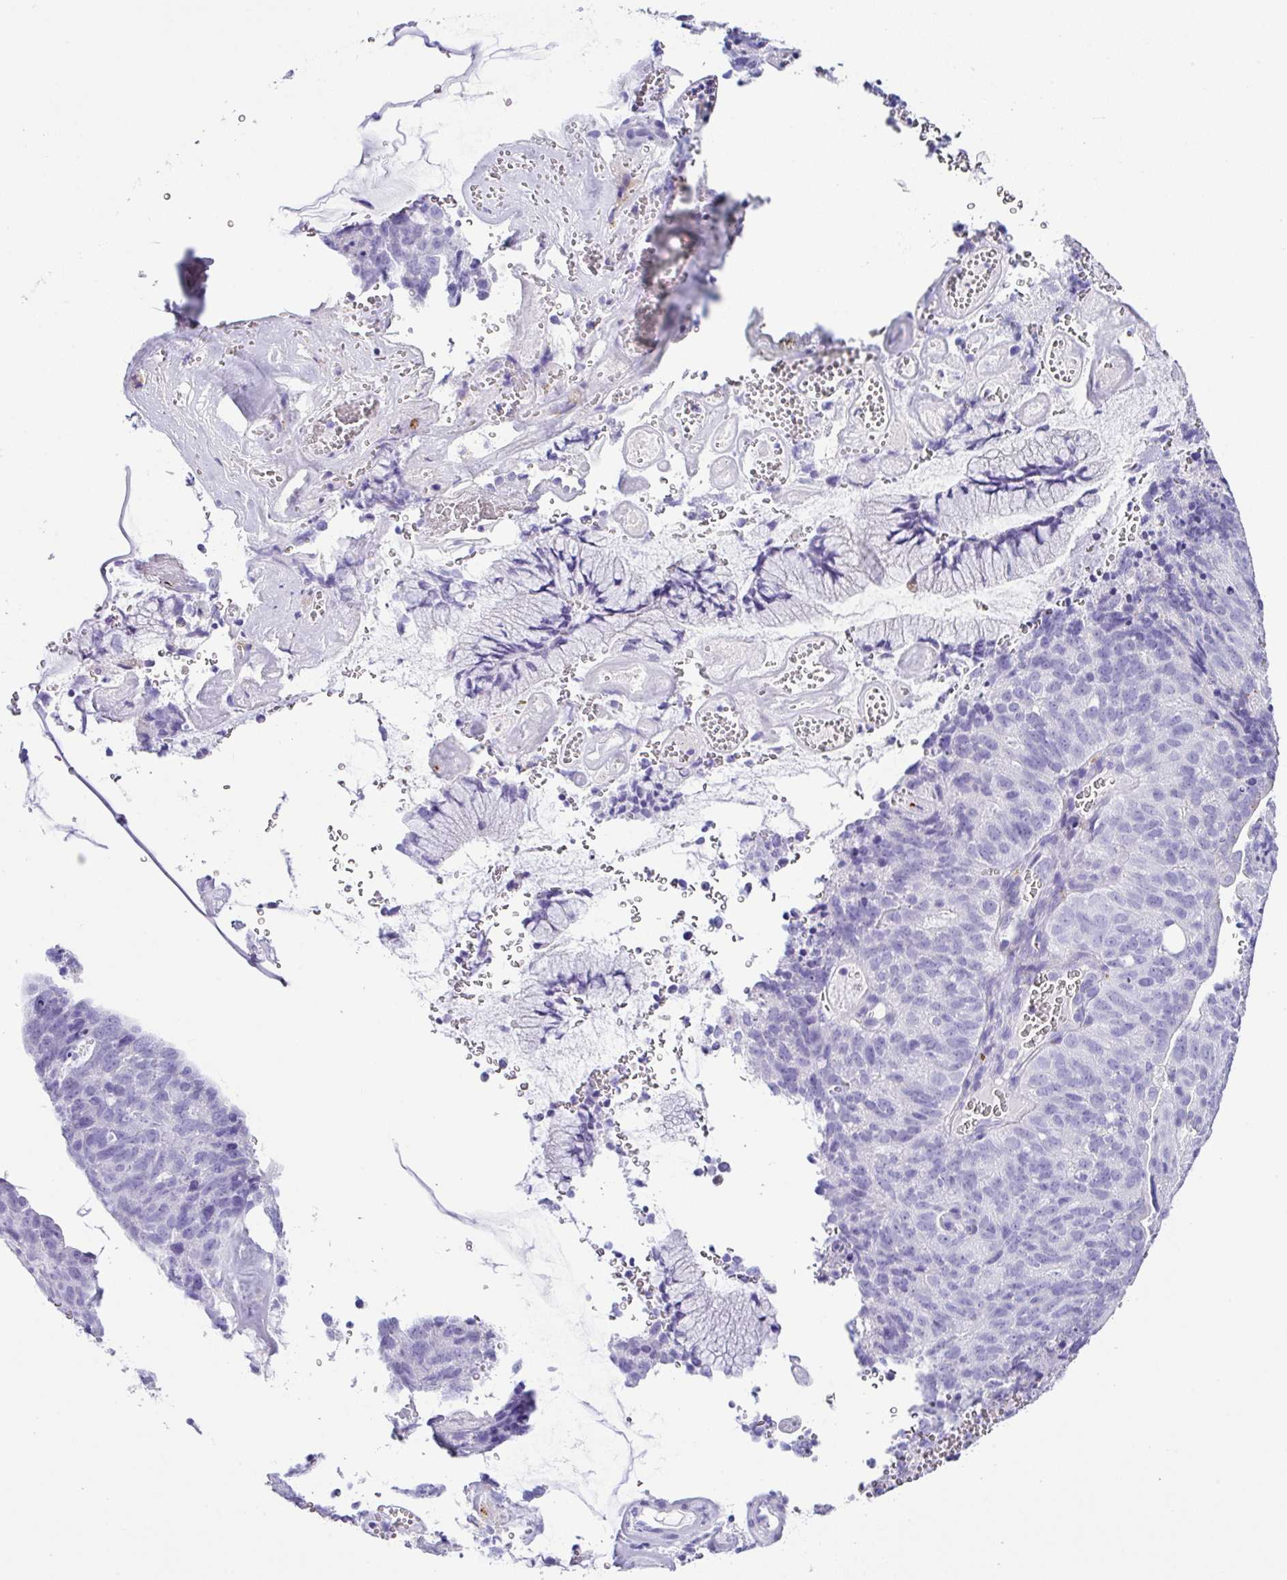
{"staining": {"intensity": "negative", "quantity": "none", "location": "none"}, "tissue": "cervical cancer", "cell_type": "Tumor cells", "image_type": "cancer", "snomed": [{"axis": "morphology", "description": "Adenocarcinoma, NOS"}, {"axis": "topography", "description": "Cervix"}], "caption": "There is no significant expression in tumor cells of adenocarcinoma (cervical). (Immunohistochemistry (ihc), brightfield microscopy, high magnification).", "gene": "ZG16", "patient": {"sex": "female", "age": 38}}